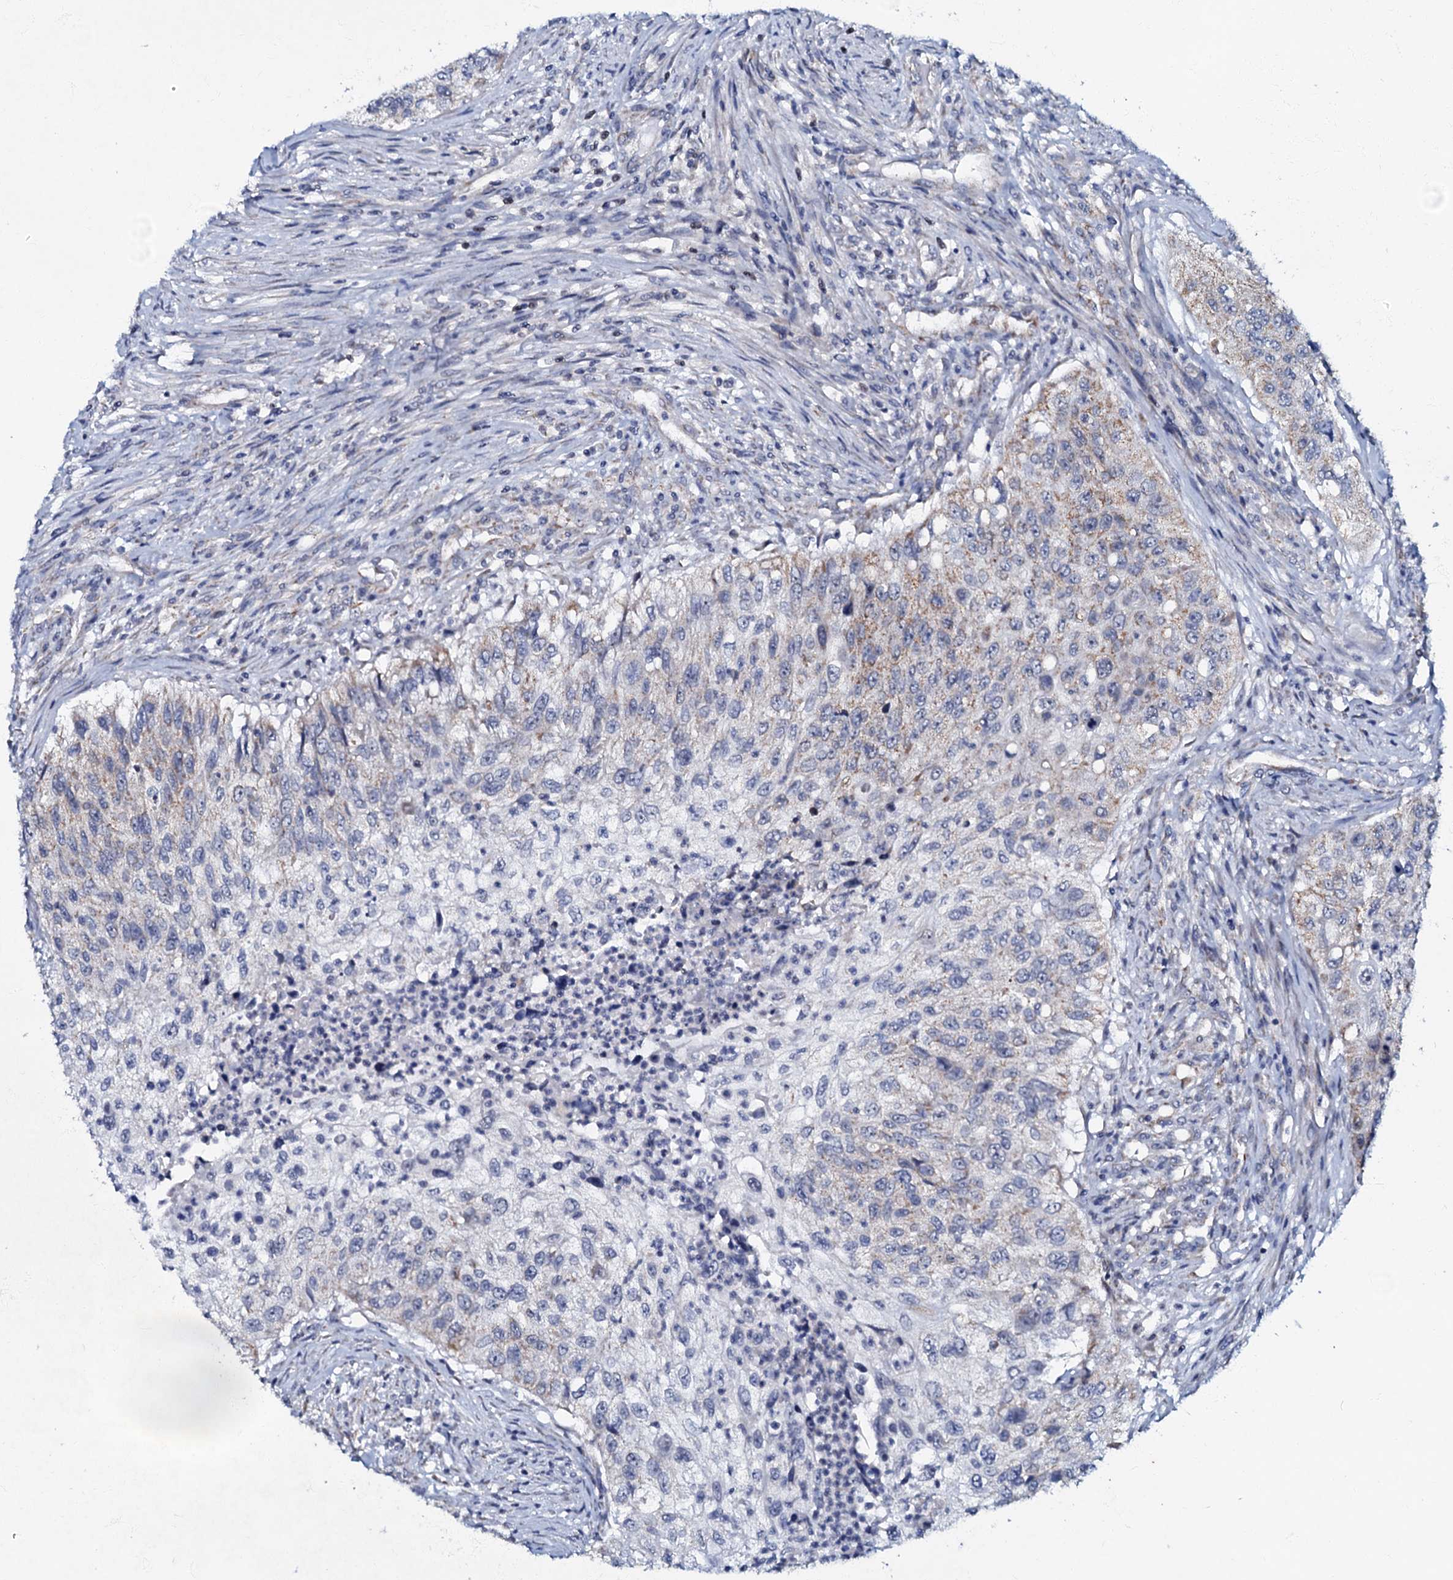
{"staining": {"intensity": "weak", "quantity": "<25%", "location": "cytoplasmic/membranous"}, "tissue": "urothelial cancer", "cell_type": "Tumor cells", "image_type": "cancer", "snomed": [{"axis": "morphology", "description": "Urothelial carcinoma, High grade"}, {"axis": "topography", "description": "Urinary bladder"}], "caption": "Protein analysis of urothelial cancer reveals no significant positivity in tumor cells.", "gene": "MRPL51", "patient": {"sex": "female", "age": 60}}